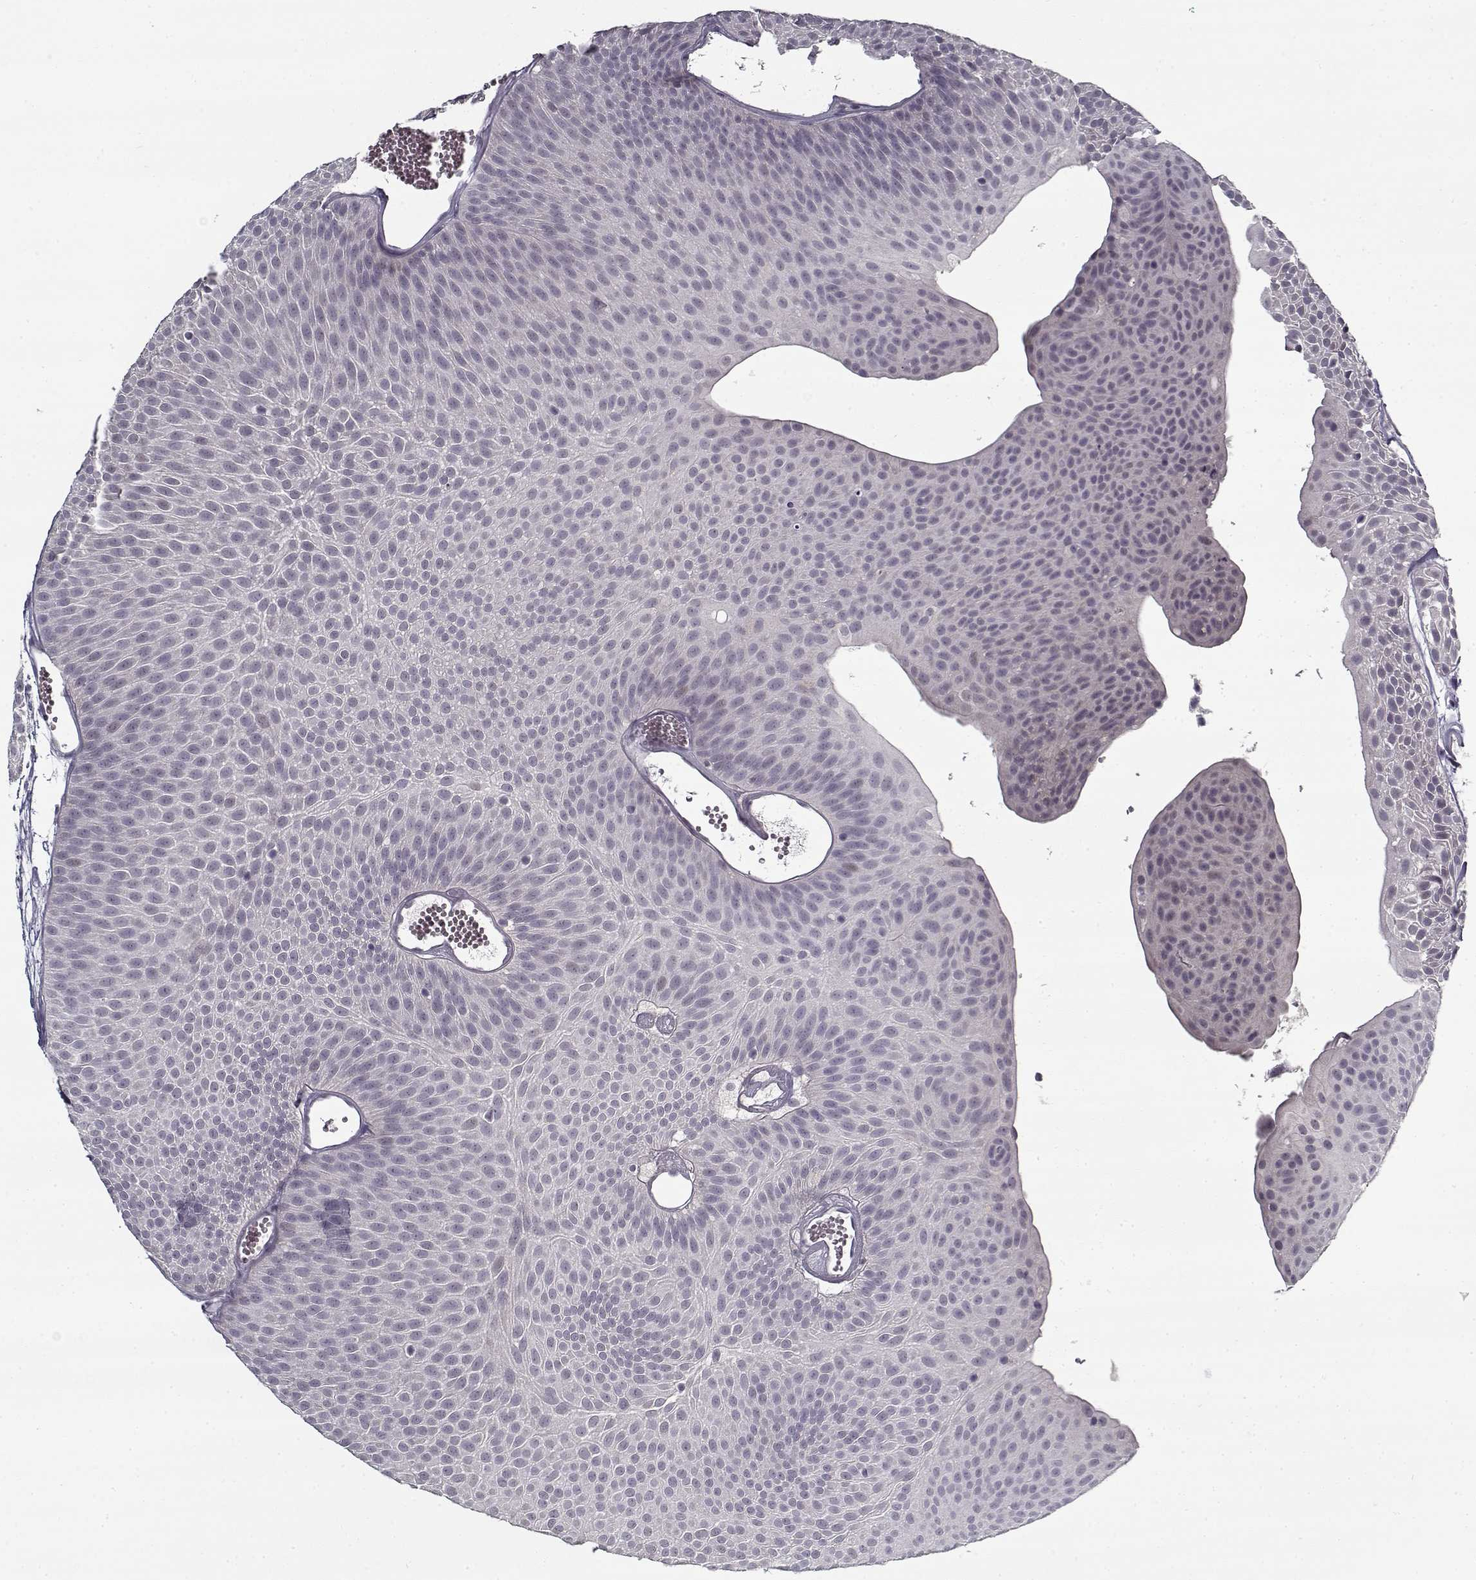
{"staining": {"intensity": "negative", "quantity": "none", "location": "none"}, "tissue": "urothelial cancer", "cell_type": "Tumor cells", "image_type": "cancer", "snomed": [{"axis": "morphology", "description": "Urothelial carcinoma, Low grade"}, {"axis": "topography", "description": "Urinary bladder"}], "caption": "An immunohistochemistry (IHC) micrograph of urothelial cancer is shown. There is no staining in tumor cells of urothelial cancer.", "gene": "LAMA2", "patient": {"sex": "male", "age": 52}}